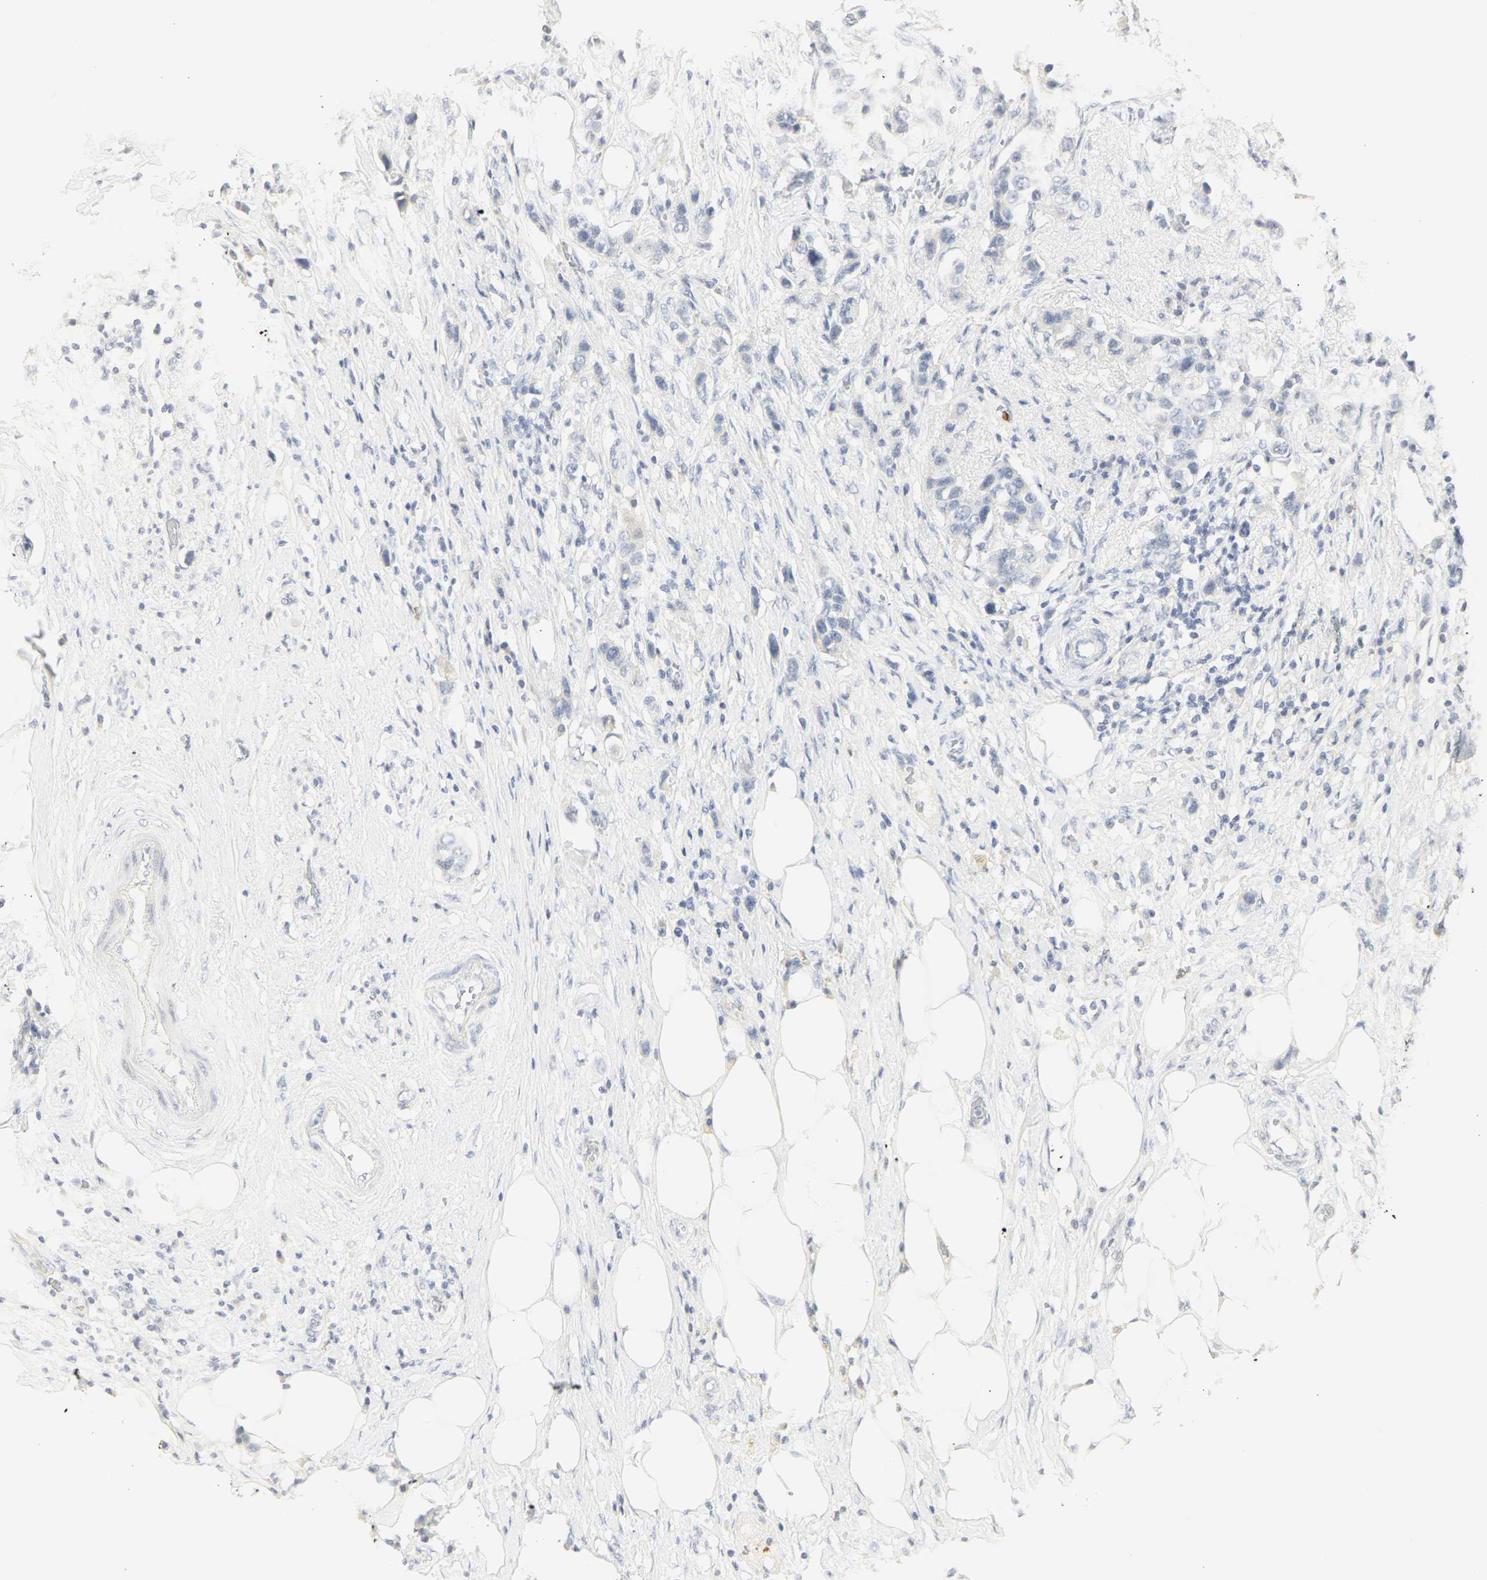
{"staining": {"intensity": "negative", "quantity": "none", "location": "none"}, "tissue": "breast cancer", "cell_type": "Tumor cells", "image_type": "cancer", "snomed": [{"axis": "morphology", "description": "Normal tissue, NOS"}, {"axis": "morphology", "description": "Duct carcinoma"}, {"axis": "topography", "description": "Breast"}], "caption": "High power microscopy photomicrograph of an immunohistochemistry (IHC) image of infiltrating ductal carcinoma (breast), revealing no significant expression in tumor cells.", "gene": "MPO", "patient": {"sex": "female", "age": 50}}